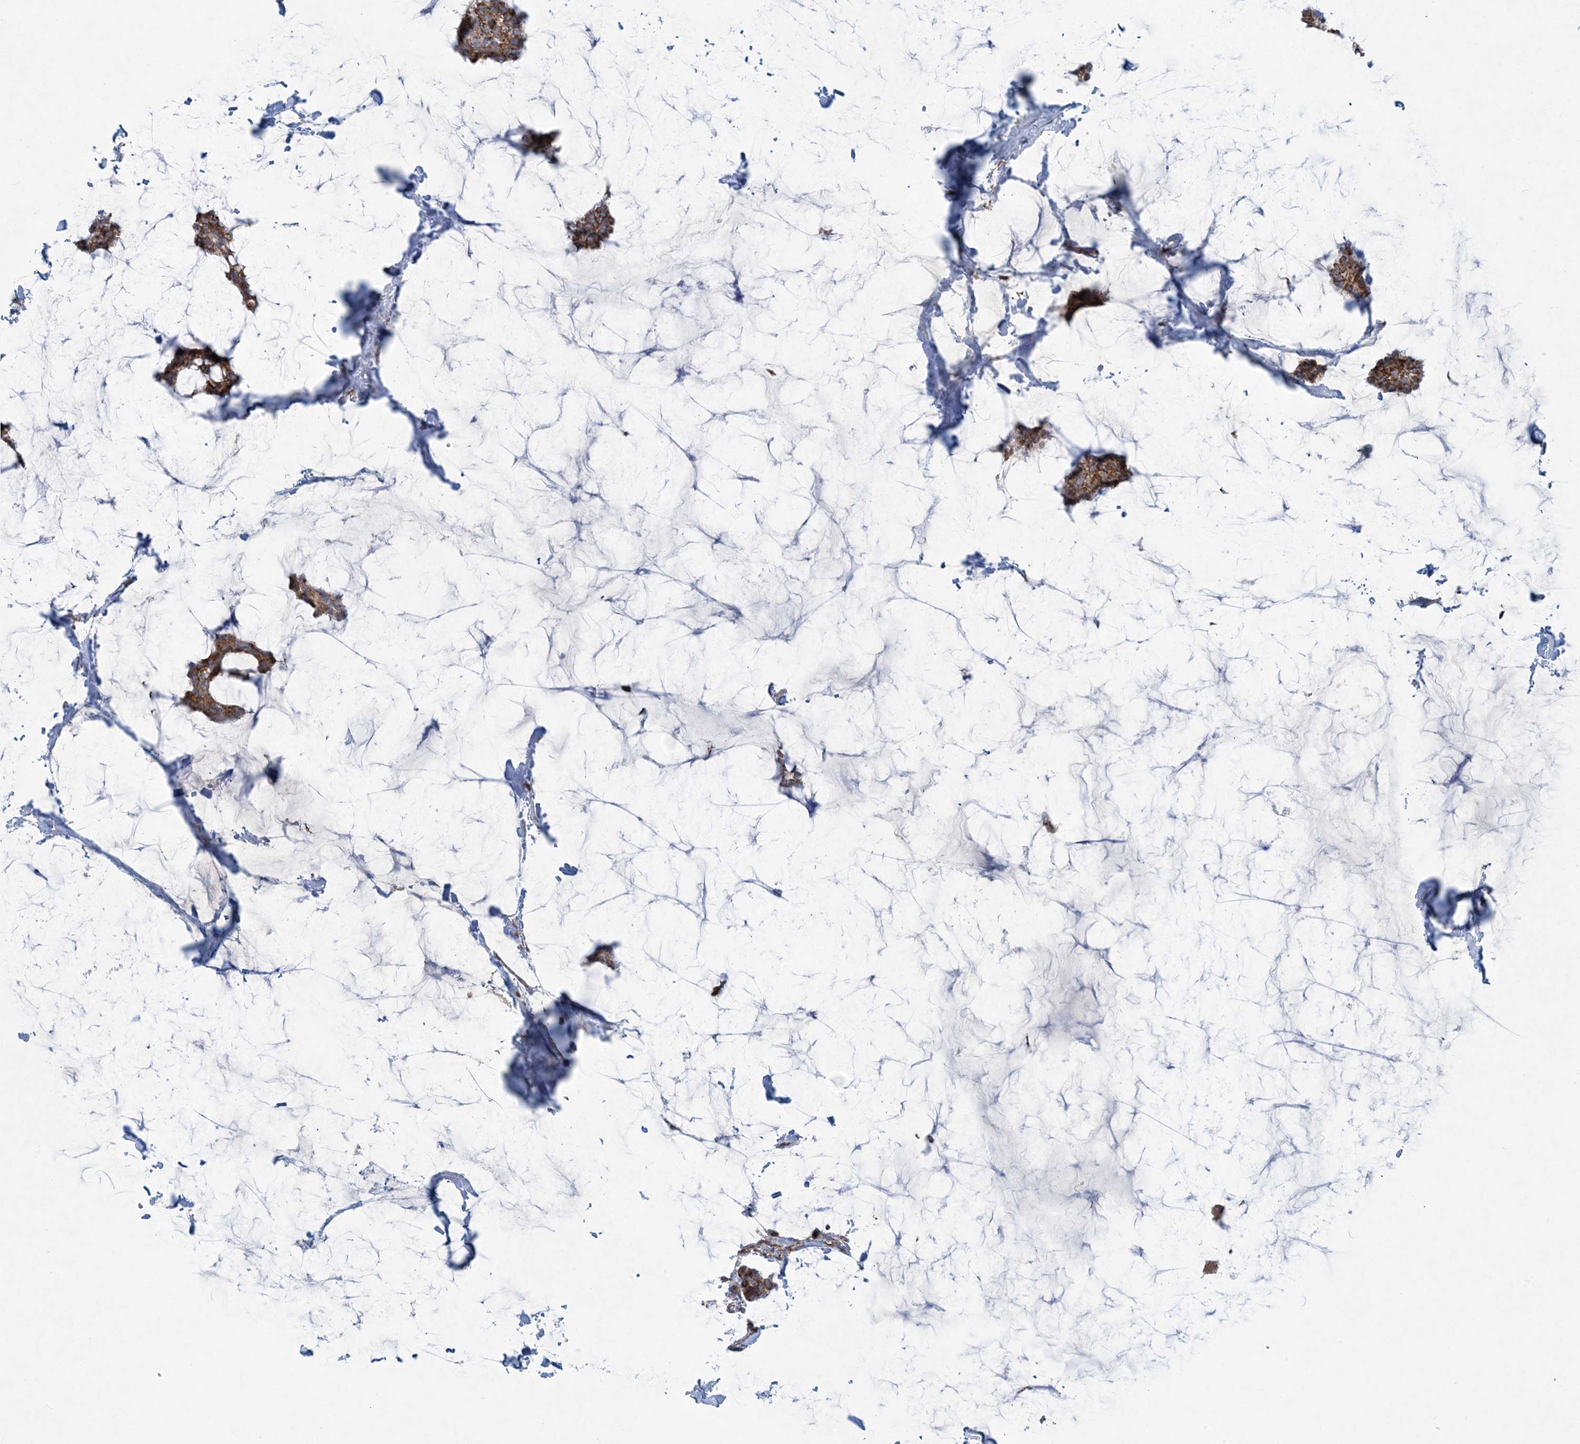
{"staining": {"intensity": "moderate", "quantity": ">75%", "location": "cytoplasmic/membranous"}, "tissue": "breast cancer", "cell_type": "Tumor cells", "image_type": "cancer", "snomed": [{"axis": "morphology", "description": "Duct carcinoma"}, {"axis": "topography", "description": "Breast"}], "caption": "Breast intraductal carcinoma stained with DAB IHC shows medium levels of moderate cytoplasmic/membranous staining in about >75% of tumor cells.", "gene": "BEND4", "patient": {"sex": "female", "age": 93}}